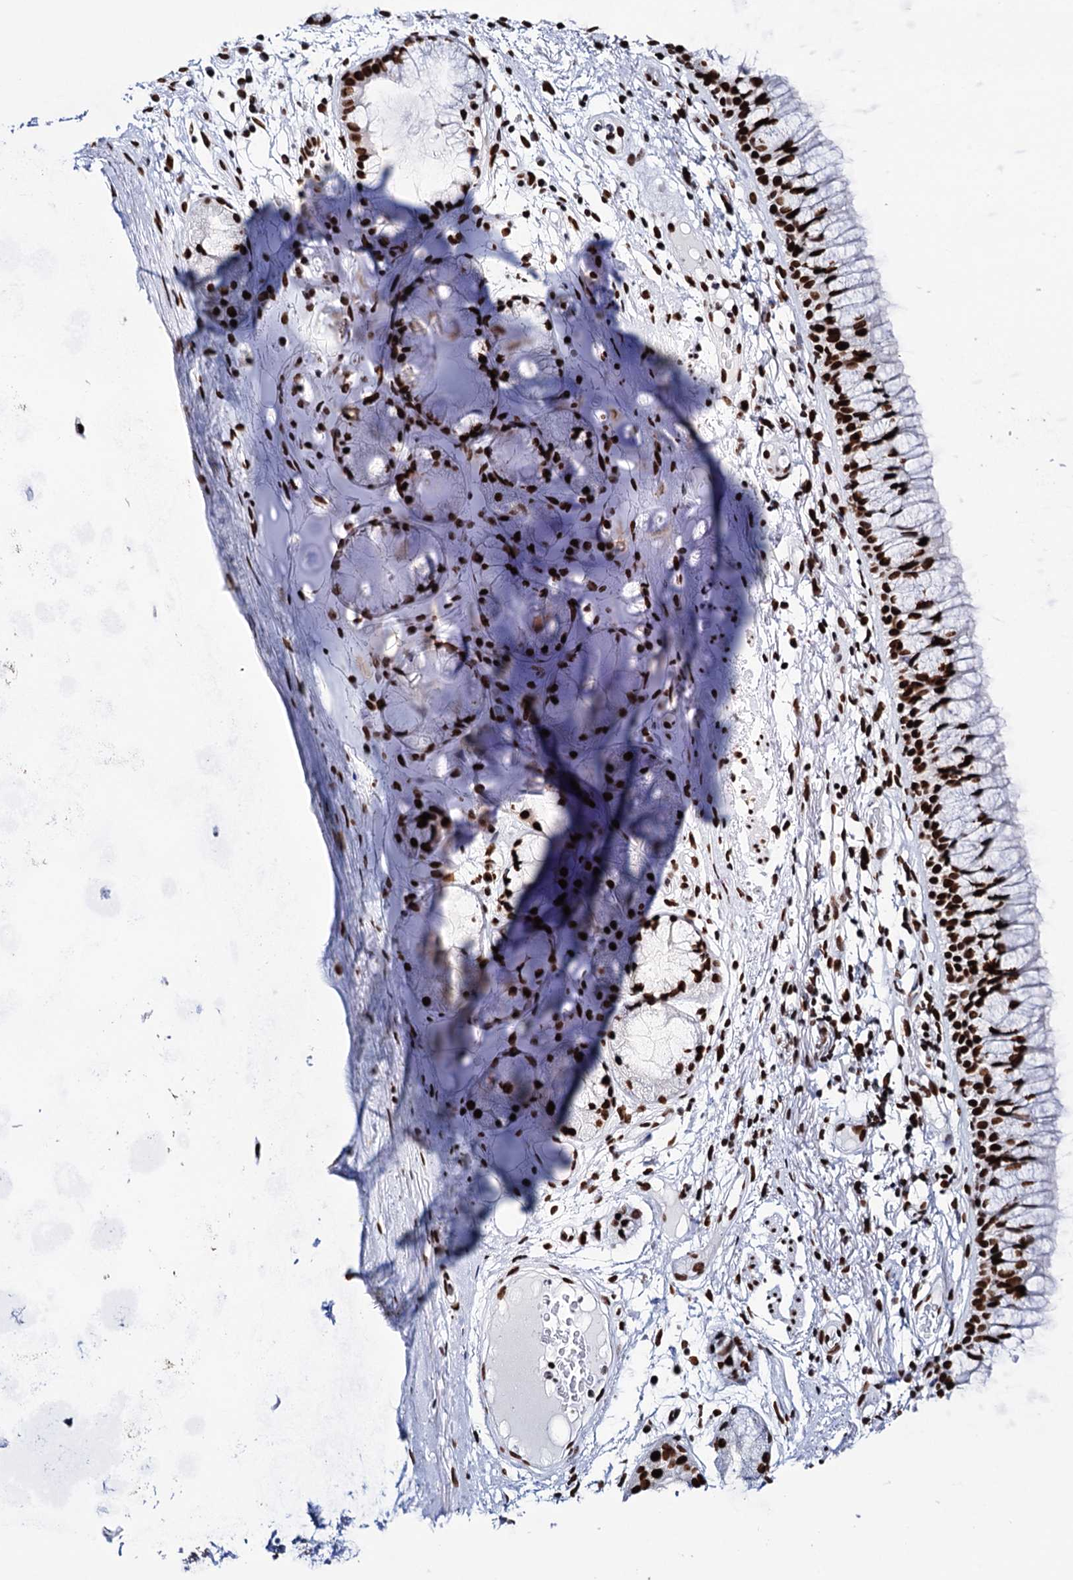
{"staining": {"intensity": "strong", "quantity": ">75%", "location": "nuclear"}, "tissue": "bronchus", "cell_type": "Respiratory epithelial cells", "image_type": "normal", "snomed": [{"axis": "morphology", "description": "Normal tissue, NOS"}, {"axis": "topography", "description": "Cartilage tissue"}, {"axis": "topography", "description": "Bronchus"}], "caption": "Respiratory epithelial cells reveal high levels of strong nuclear expression in about >75% of cells in normal human bronchus.", "gene": "MATR3", "patient": {"sex": "female", "age": 73}}